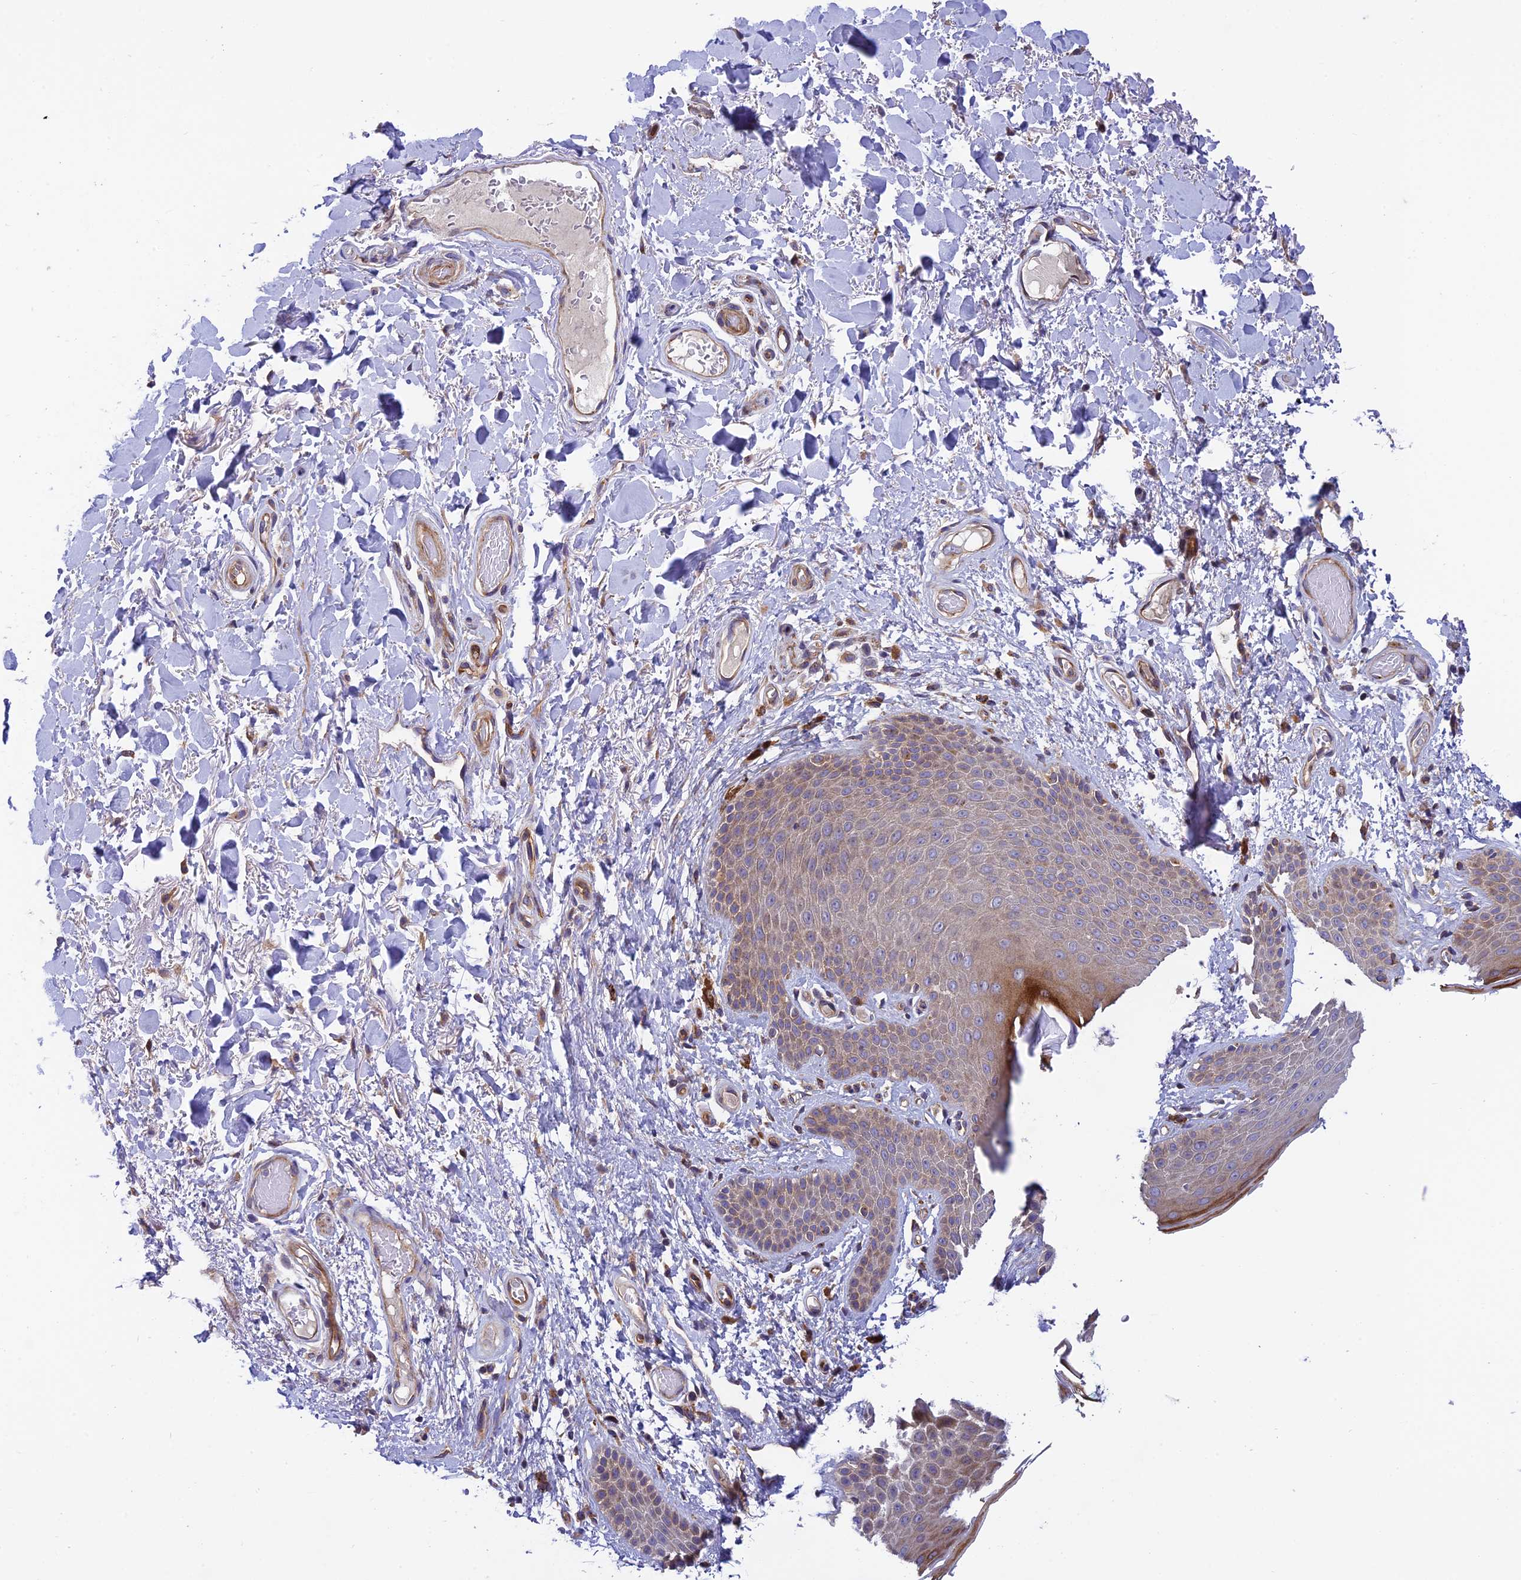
{"staining": {"intensity": "moderate", "quantity": "<25%", "location": "cytoplasmic/membranous"}, "tissue": "skin", "cell_type": "Epidermal cells", "image_type": "normal", "snomed": [{"axis": "morphology", "description": "Normal tissue, NOS"}, {"axis": "topography", "description": "Anal"}], "caption": "Skin stained with DAB IHC demonstrates low levels of moderate cytoplasmic/membranous staining in approximately <25% of epidermal cells. (DAB IHC, brown staining for protein, blue staining for nuclei).", "gene": "ADAMTS15", "patient": {"sex": "male", "age": 74}}